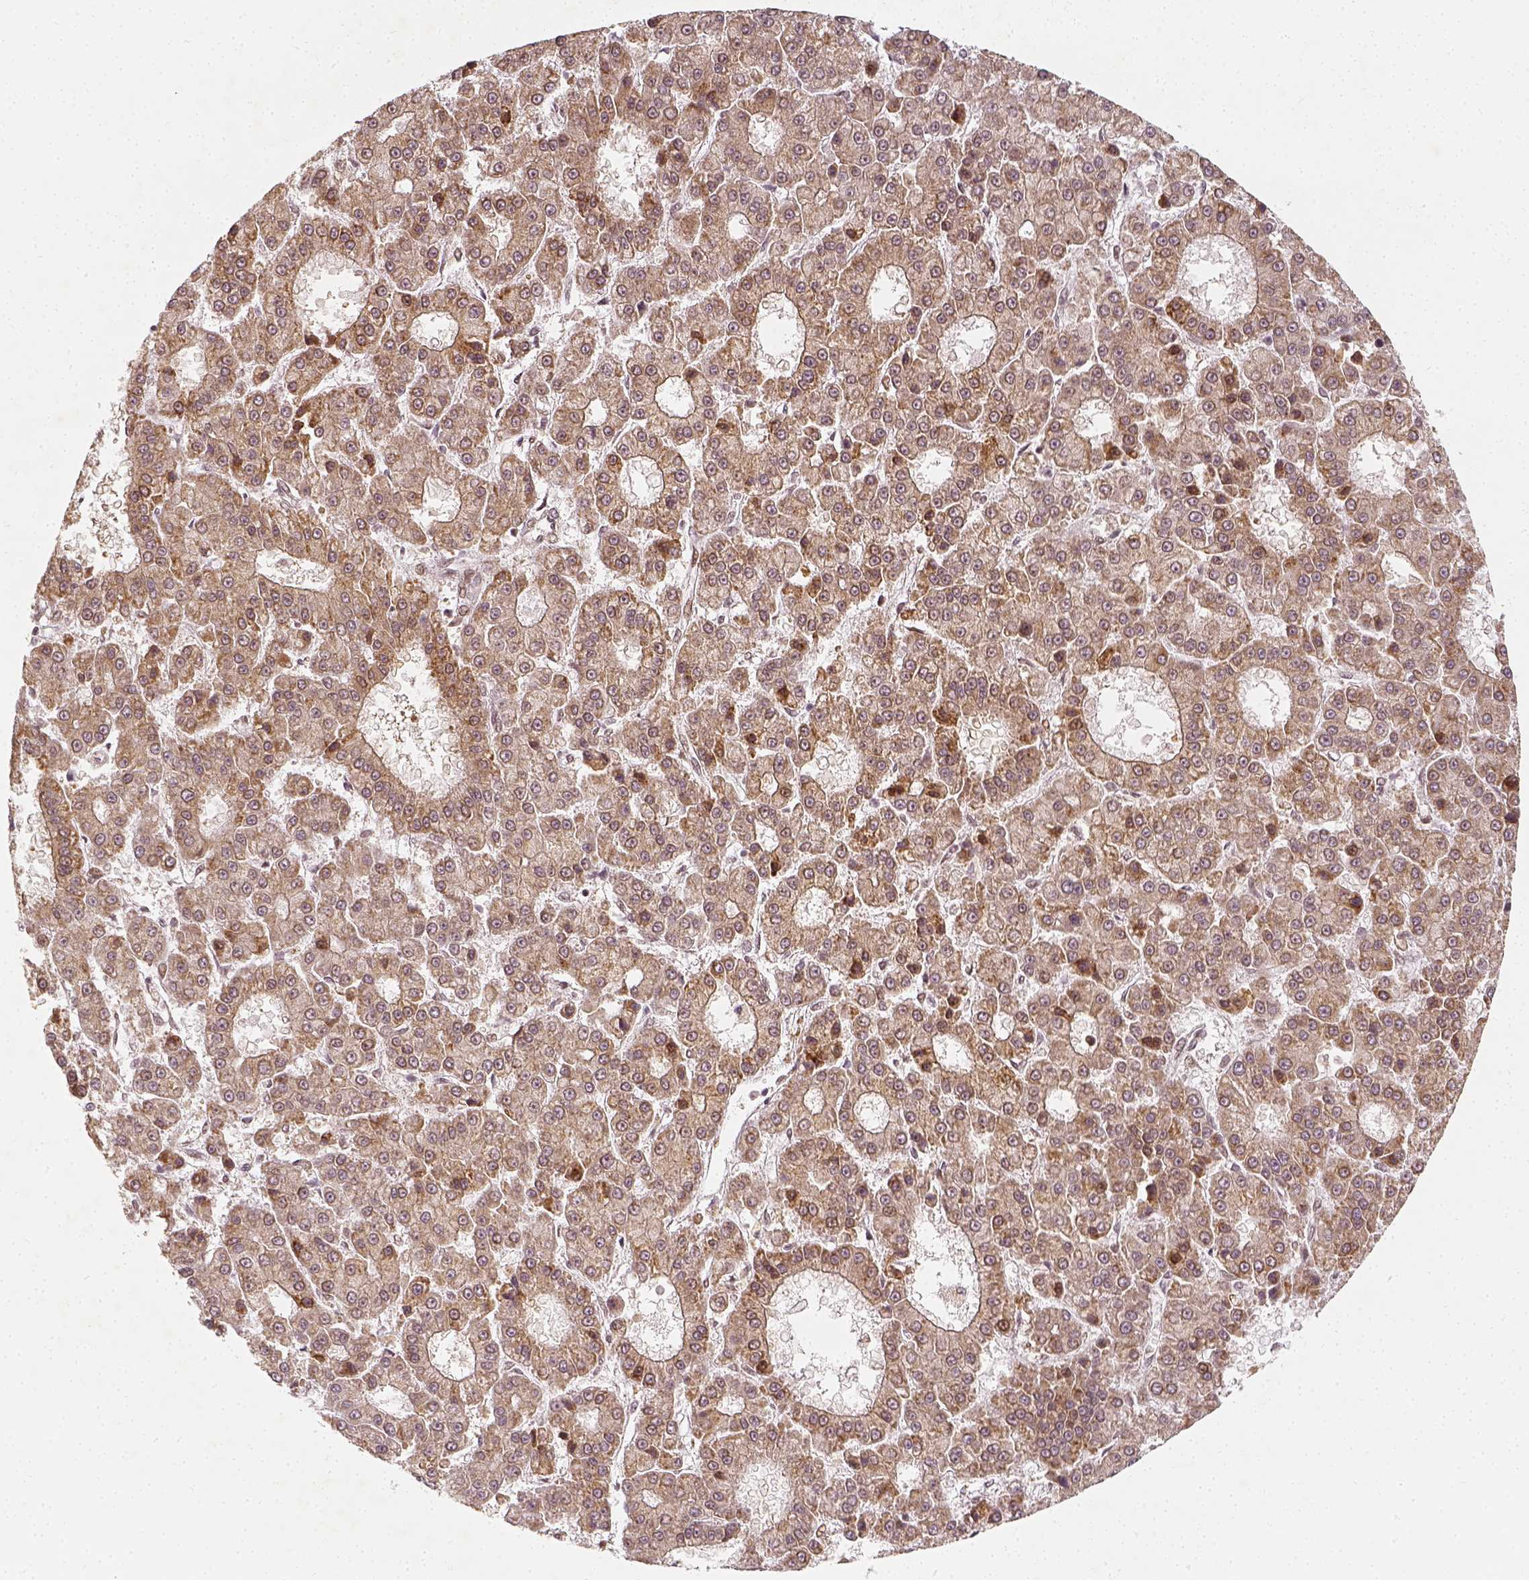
{"staining": {"intensity": "weak", "quantity": ">75%", "location": "cytoplasmic/membranous"}, "tissue": "liver cancer", "cell_type": "Tumor cells", "image_type": "cancer", "snomed": [{"axis": "morphology", "description": "Carcinoma, Hepatocellular, NOS"}, {"axis": "topography", "description": "Liver"}], "caption": "Immunohistochemical staining of hepatocellular carcinoma (liver) displays low levels of weak cytoplasmic/membranous staining in about >75% of tumor cells. The protein is shown in brown color, while the nuclei are stained blue.", "gene": "ZMAT3", "patient": {"sex": "male", "age": 70}}